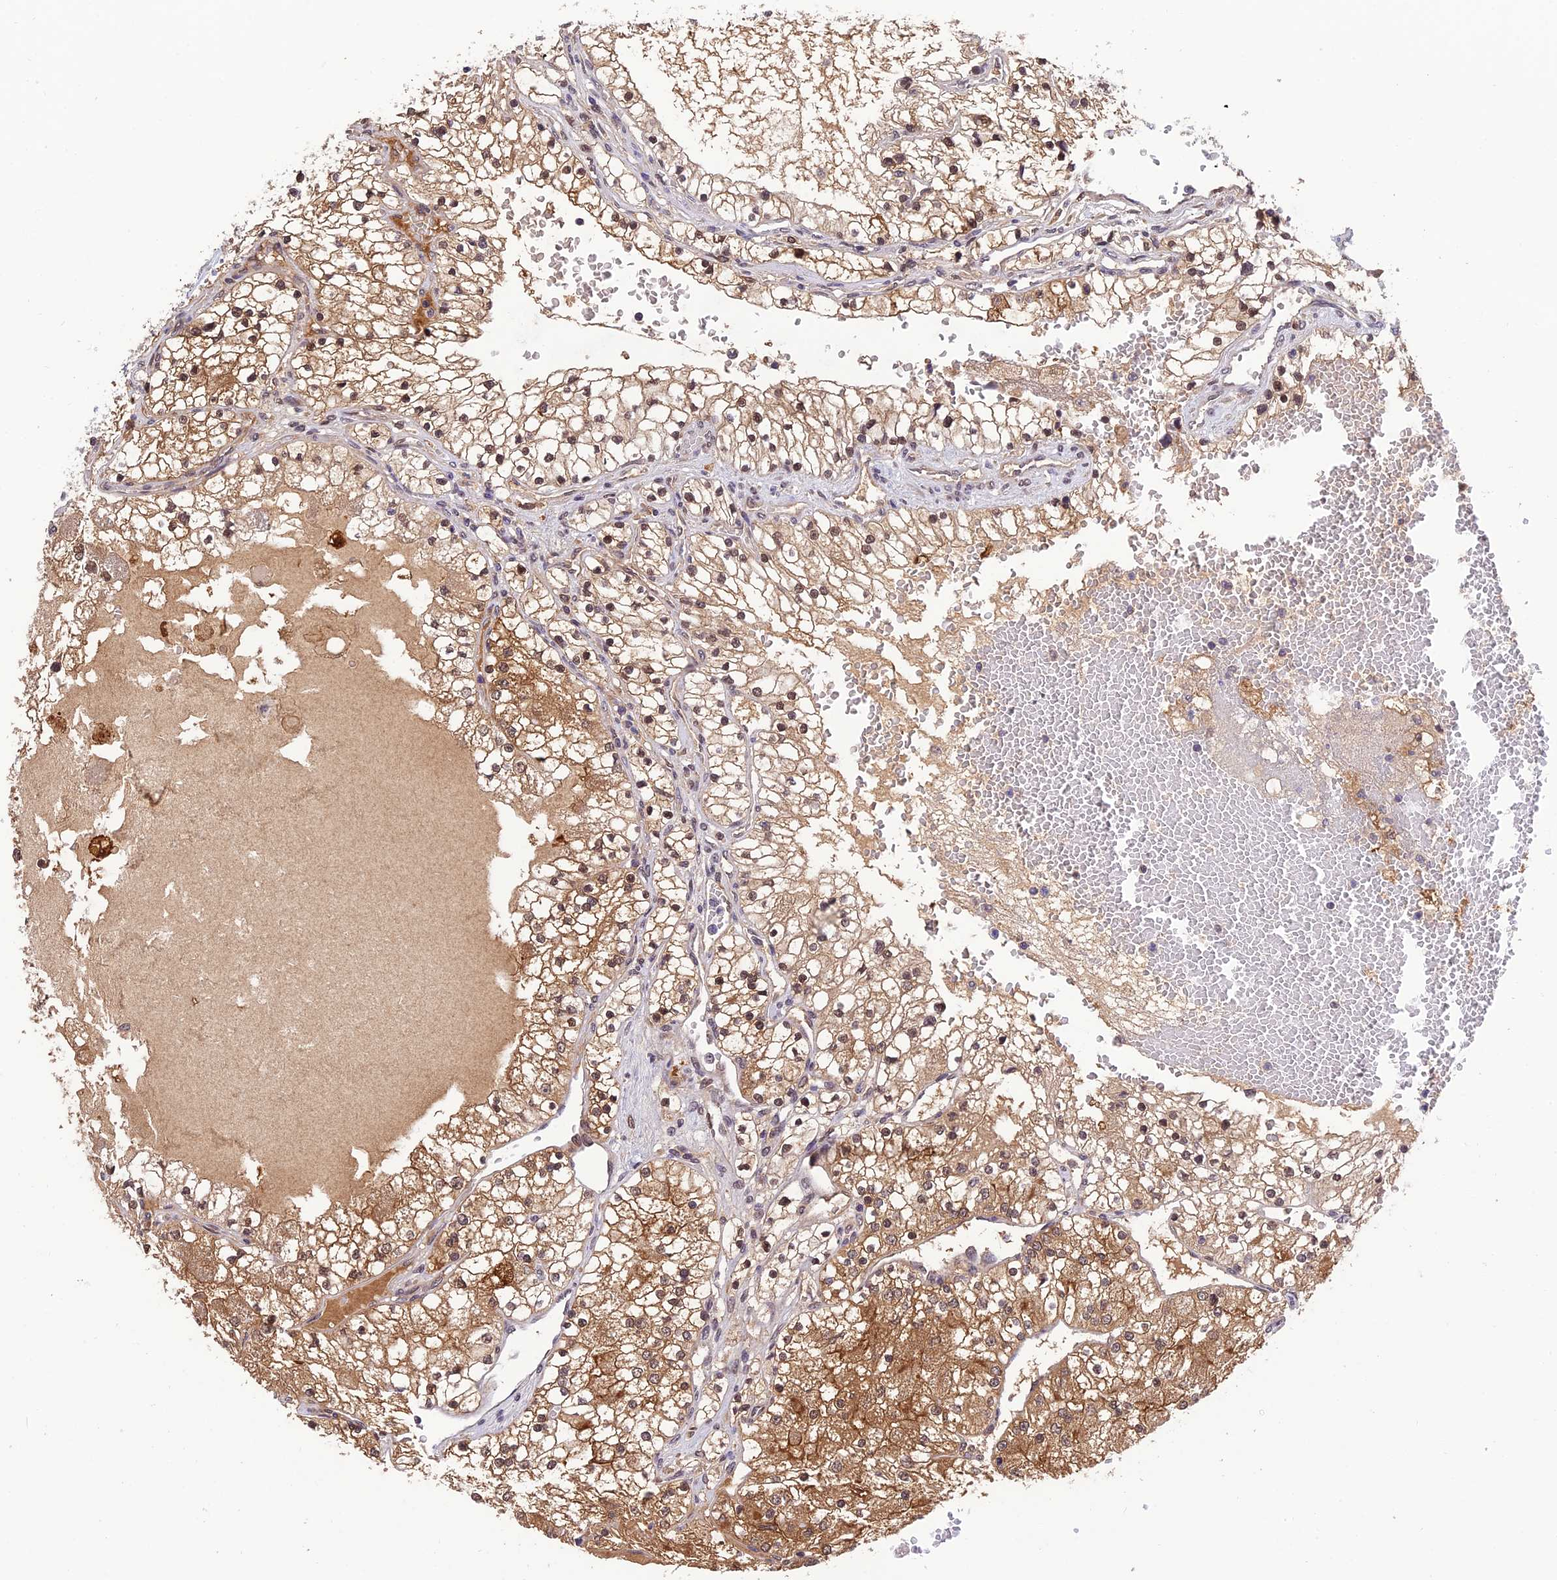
{"staining": {"intensity": "moderate", "quantity": ">75%", "location": "cytoplasmic/membranous"}, "tissue": "renal cancer", "cell_type": "Tumor cells", "image_type": "cancer", "snomed": [{"axis": "morphology", "description": "Normal tissue, NOS"}, {"axis": "morphology", "description": "Adenocarcinoma, NOS"}, {"axis": "topography", "description": "Kidney"}], "caption": "Human renal cancer (adenocarcinoma) stained with a protein marker exhibits moderate staining in tumor cells.", "gene": "MNS1", "patient": {"sex": "male", "age": 68}}